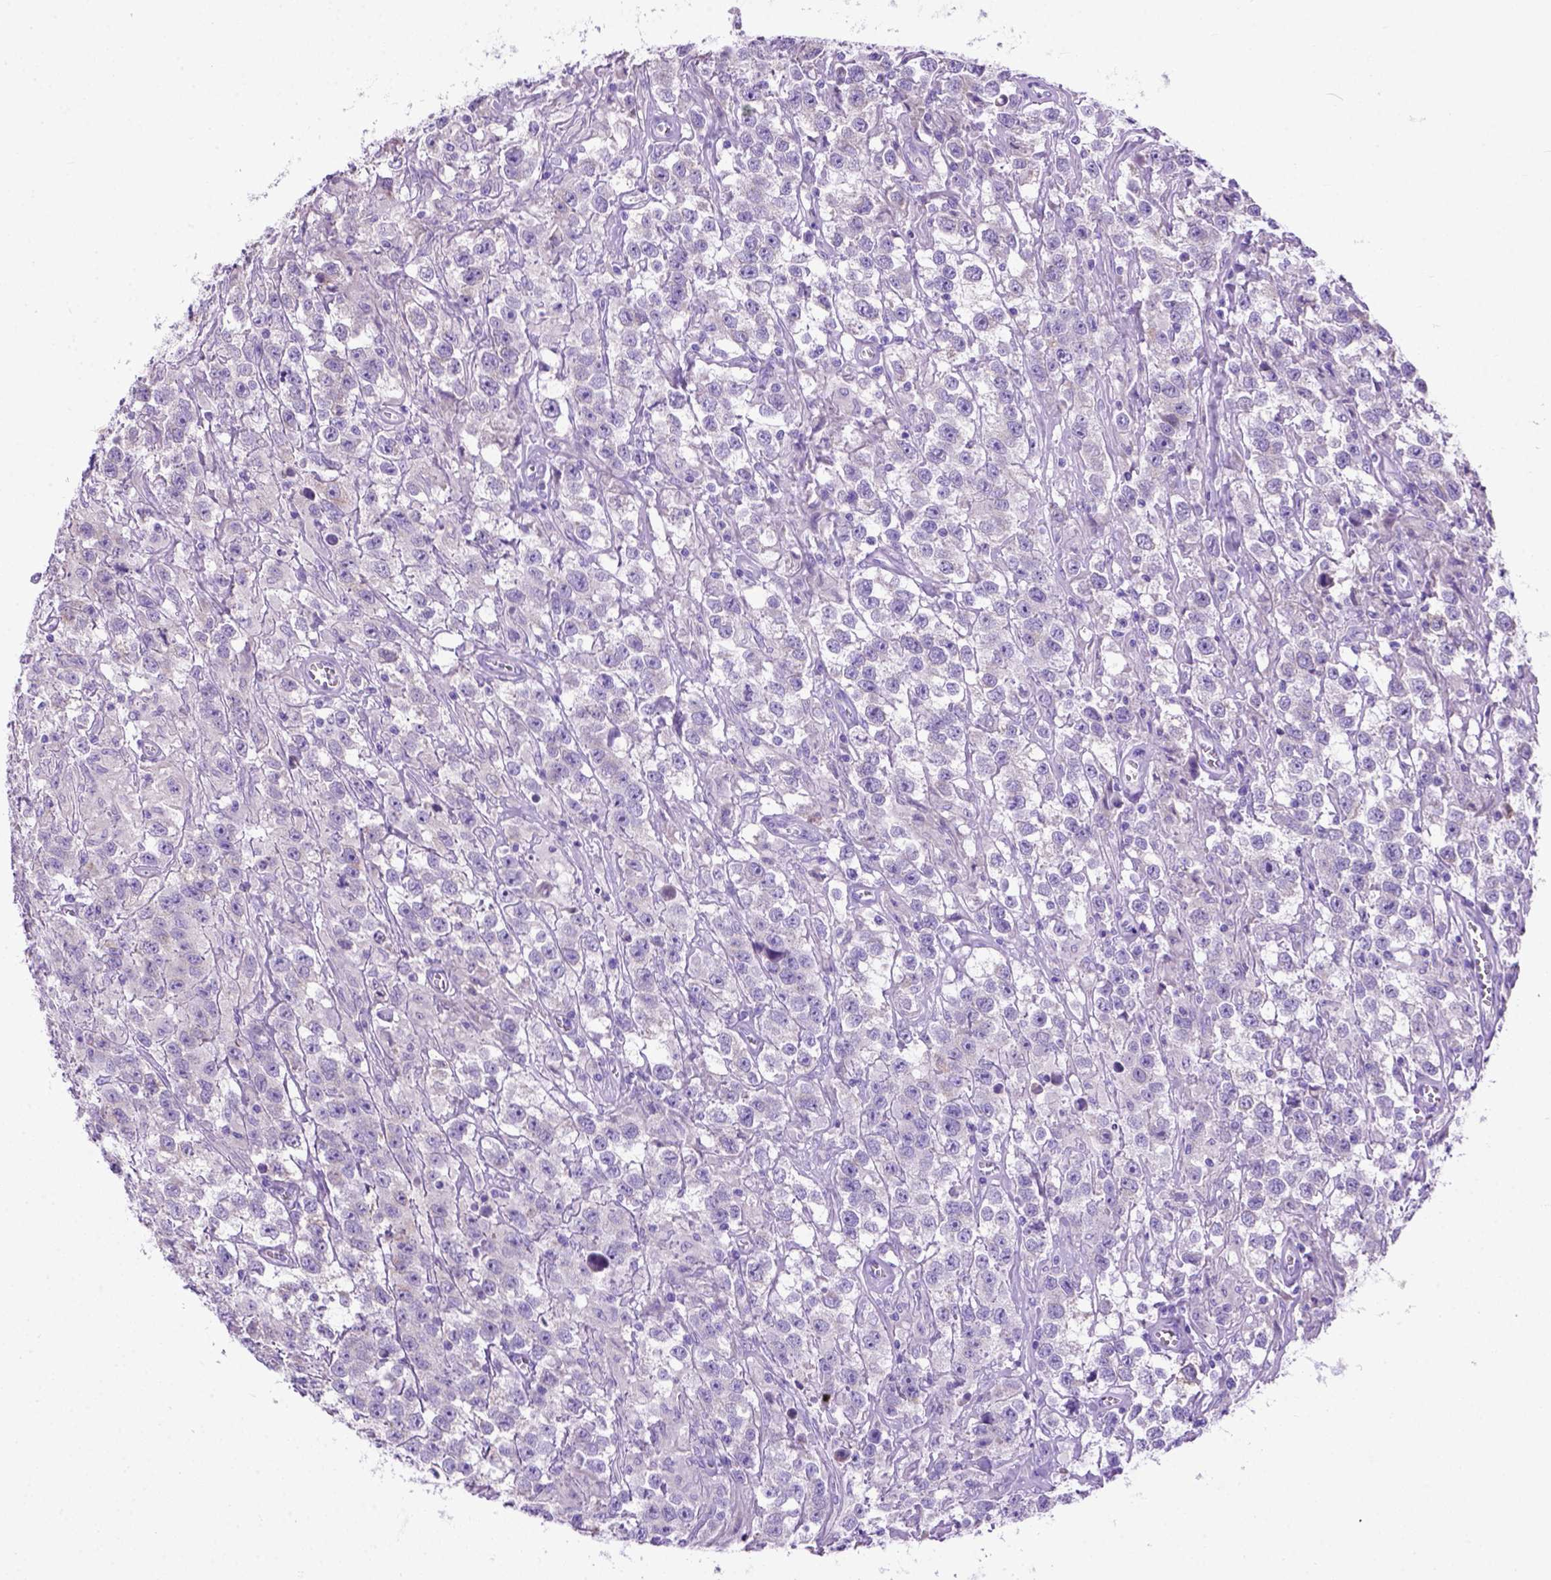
{"staining": {"intensity": "negative", "quantity": "none", "location": "none"}, "tissue": "testis cancer", "cell_type": "Tumor cells", "image_type": "cancer", "snomed": [{"axis": "morphology", "description": "Seminoma, NOS"}, {"axis": "topography", "description": "Testis"}], "caption": "Human seminoma (testis) stained for a protein using IHC shows no expression in tumor cells.", "gene": "ODAD3", "patient": {"sex": "male", "age": 43}}